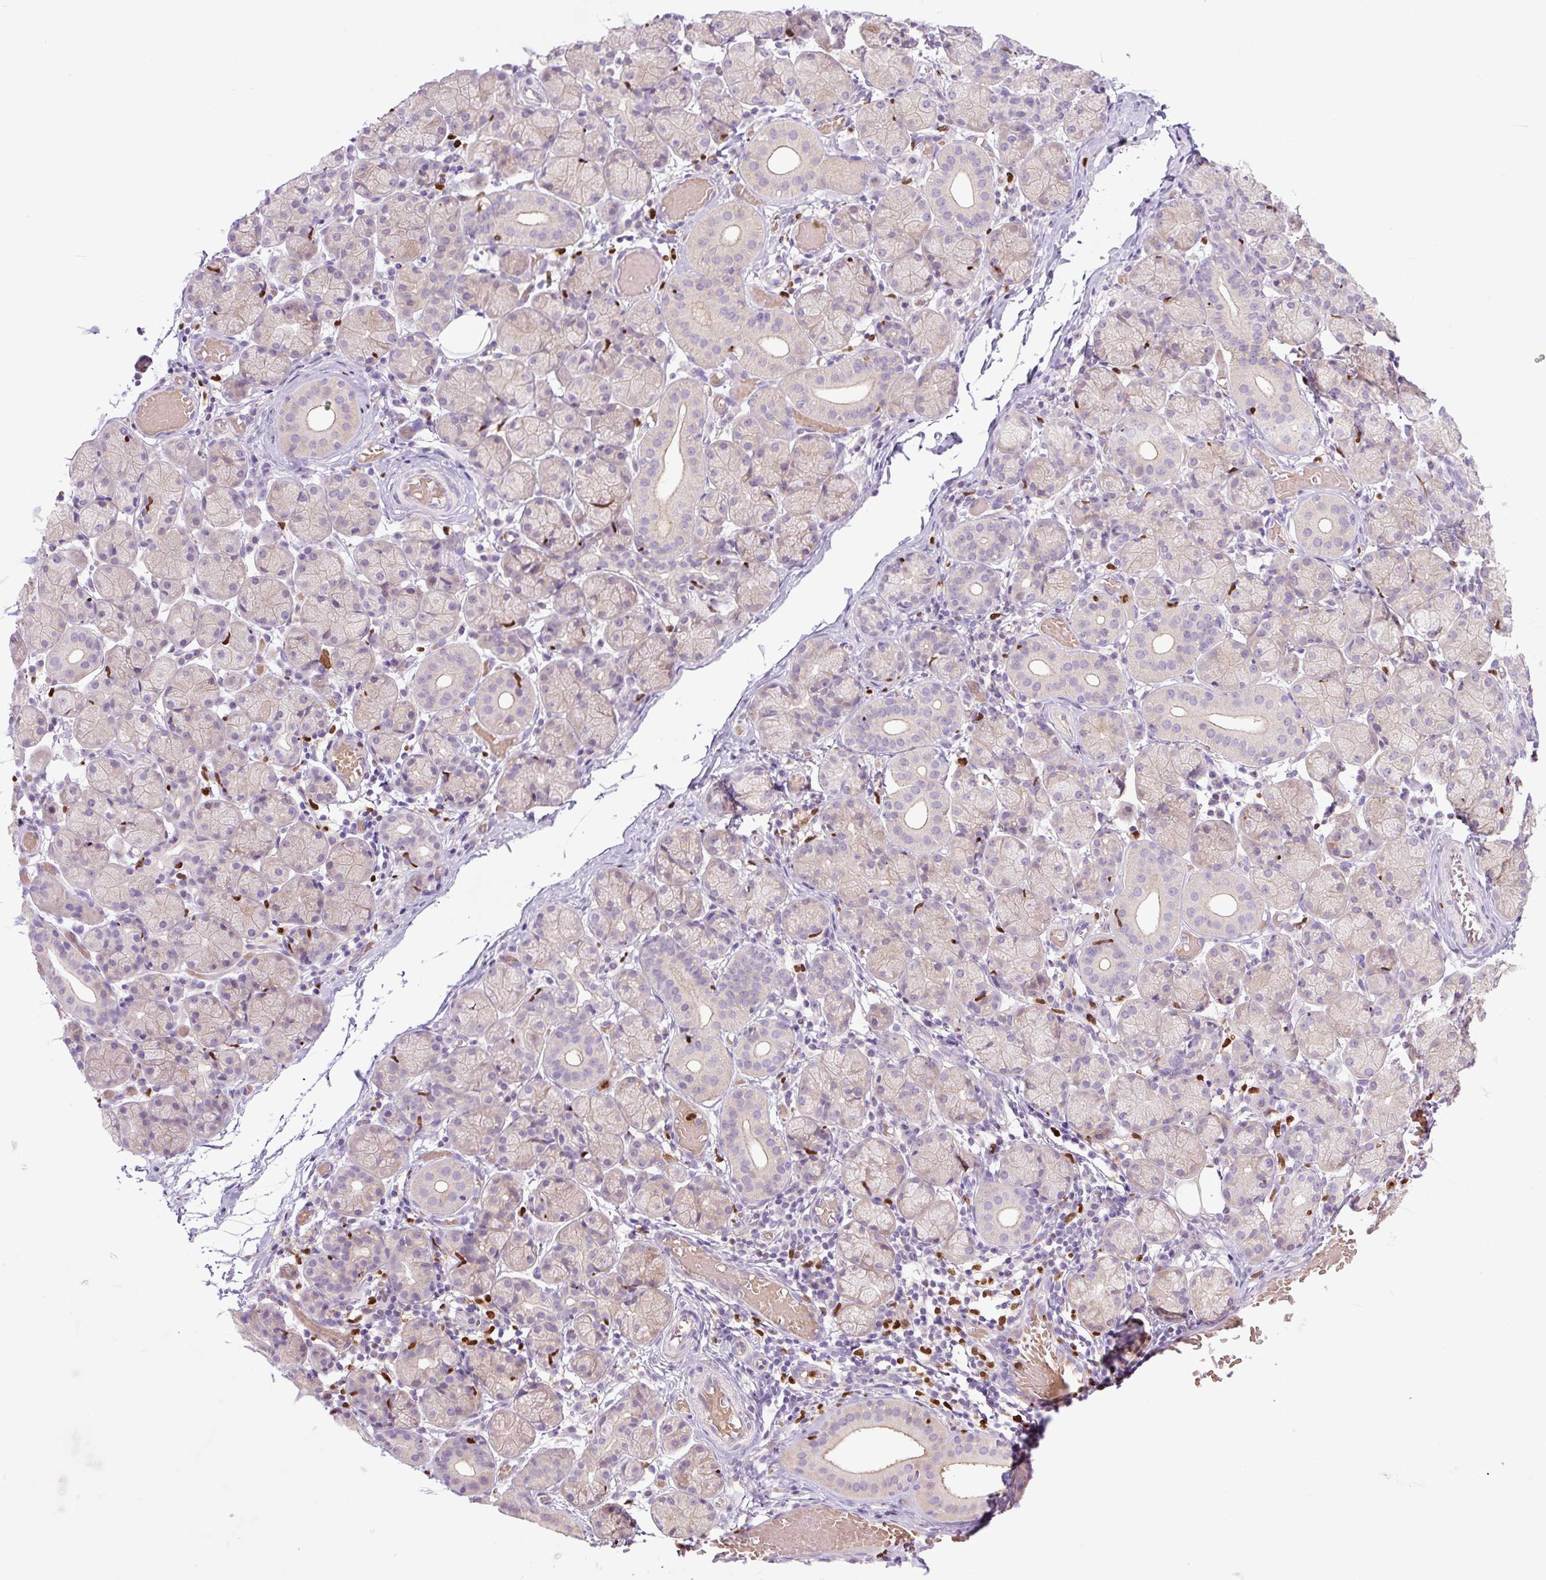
{"staining": {"intensity": "weak", "quantity": "<25%", "location": "cytoplasmic/membranous"}, "tissue": "salivary gland", "cell_type": "Glandular cells", "image_type": "normal", "snomed": [{"axis": "morphology", "description": "Normal tissue, NOS"}, {"axis": "topography", "description": "Salivary gland"}], "caption": "Immunohistochemistry (IHC) photomicrograph of unremarkable salivary gland stained for a protein (brown), which demonstrates no staining in glandular cells. The staining is performed using DAB brown chromogen with nuclei counter-stained in using hematoxylin.", "gene": "SPI1", "patient": {"sex": "female", "age": 24}}